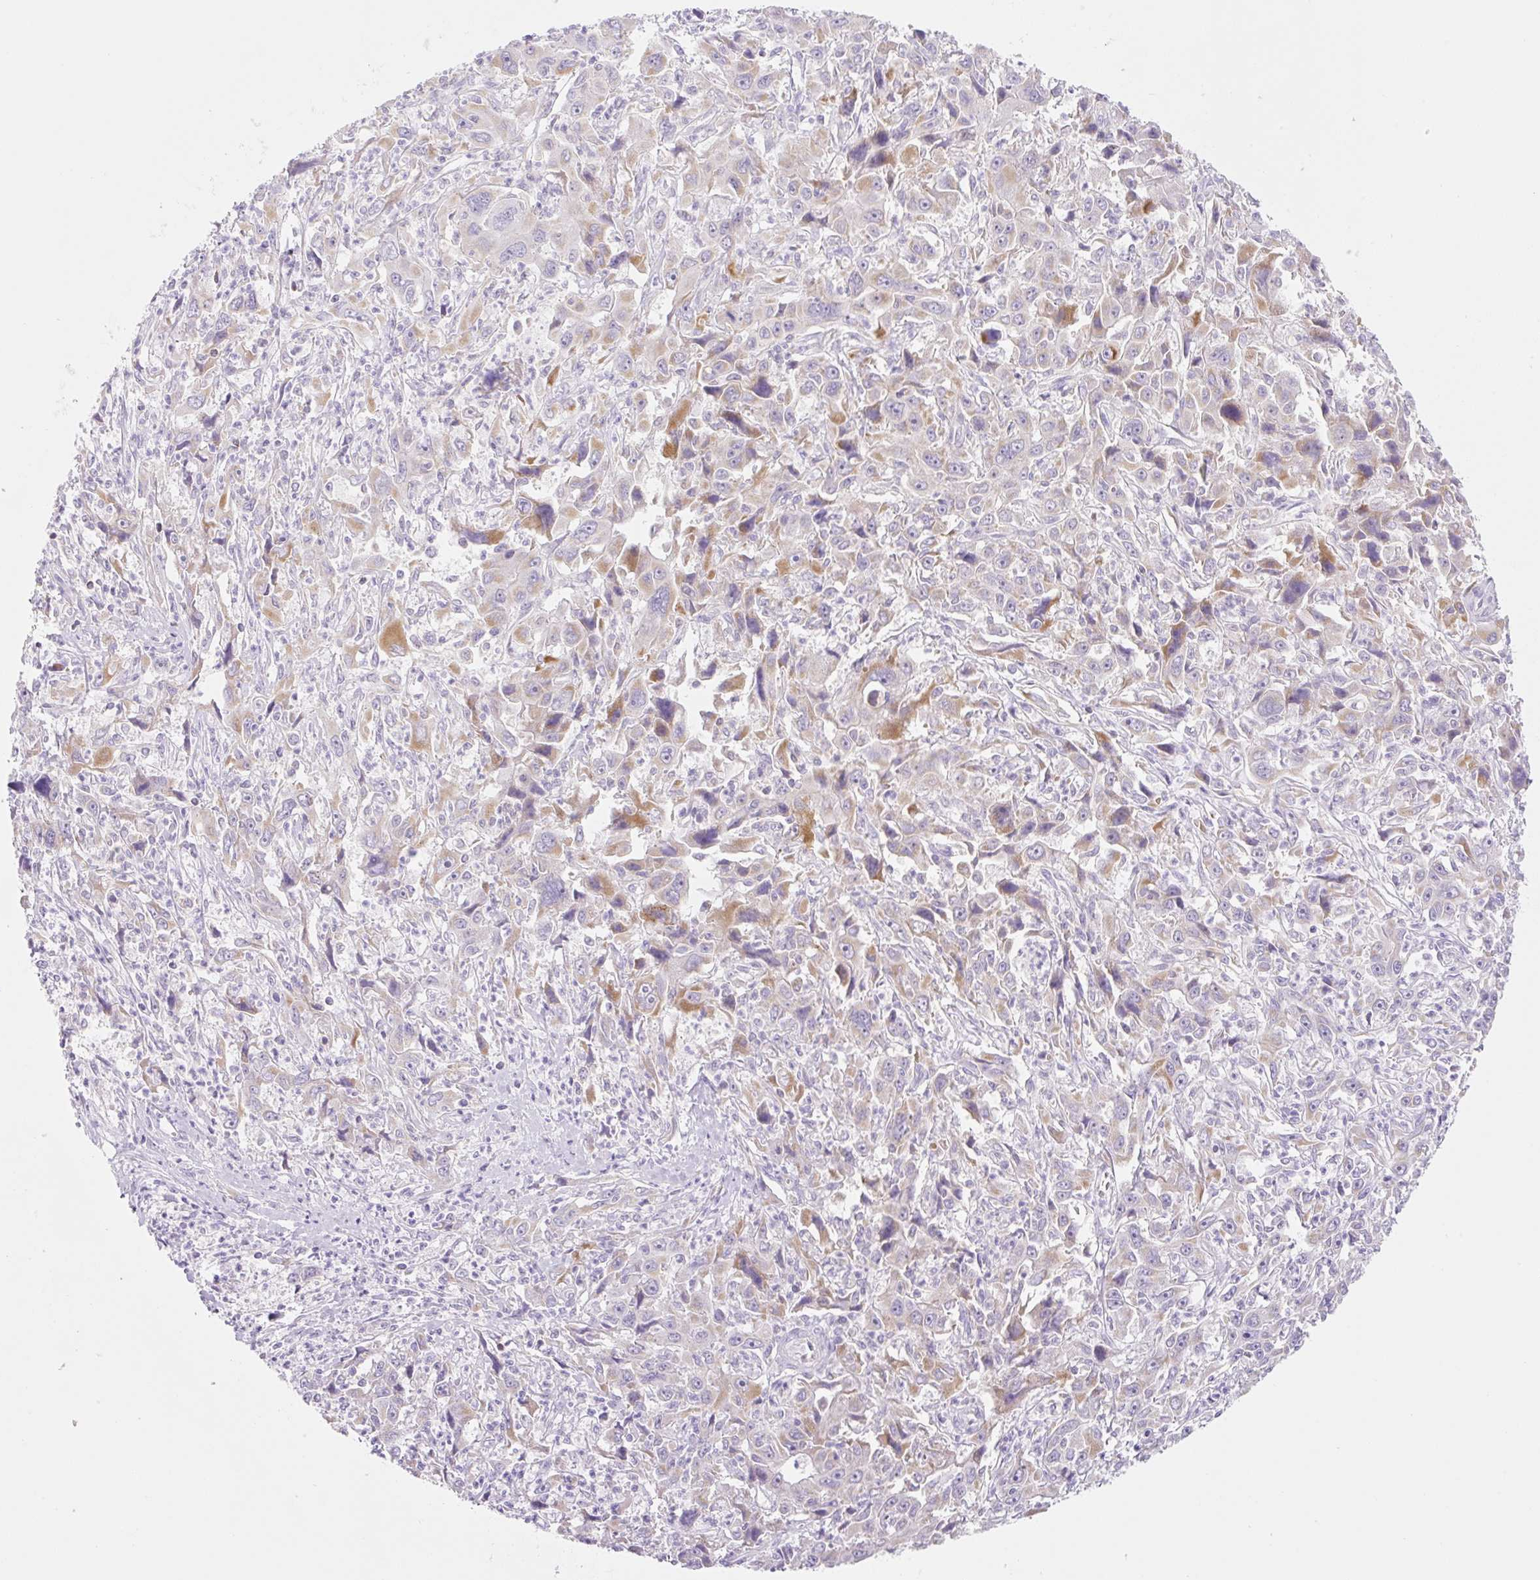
{"staining": {"intensity": "moderate", "quantity": "<25%", "location": "cytoplasmic/membranous"}, "tissue": "liver cancer", "cell_type": "Tumor cells", "image_type": "cancer", "snomed": [{"axis": "morphology", "description": "Carcinoma, Hepatocellular, NOS"}, {"axis": "topography", "description": "Liver"}], "caption": "Human hepatocellular carcinoma (liver) stained for a protein (brown) exhibits moderate cytoplasmic/membranous positive positivity in approximately <25% of tumor cells.", "gene": "FOCAD", "patient": {"sex": "male", "age": 63}}